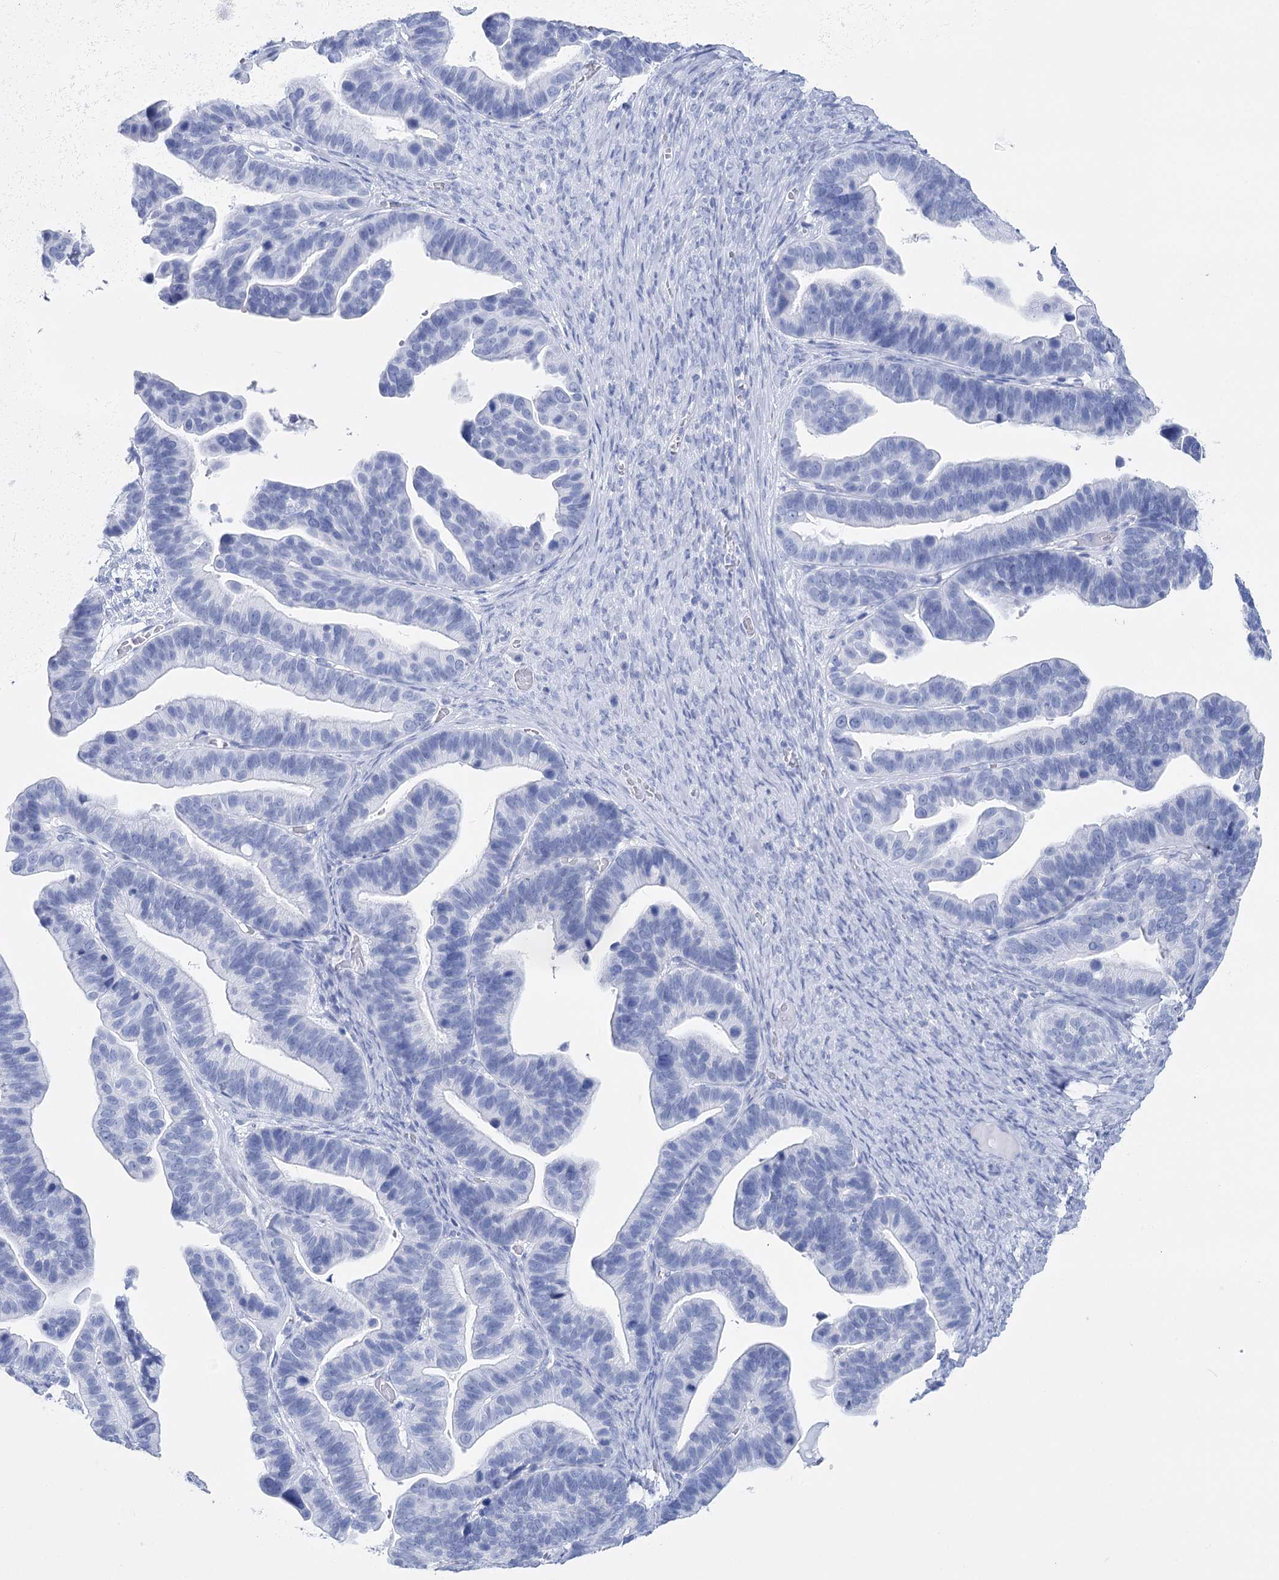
{"staining": {"intensity": "negative", "quantity": "none", "location": "none"}, "tissue": "ovarian cancer", "cell_type": "Tumor cells", "image_type": "cancer", "snomed": [{"axis": "morphology", "description": "Cystadenocarcinoma, serous, NOS"}, {"axis": "topography", "description": "Ovary"}], "caption": "Tumor cells are negative for brown protein staining in ovarian cancer (serous cystadenocarcinoma). (IHC, brightfield microscopy, high magnification).", "gene": "PCDHA1", "patient": {"sex": "female", "age": 56}}